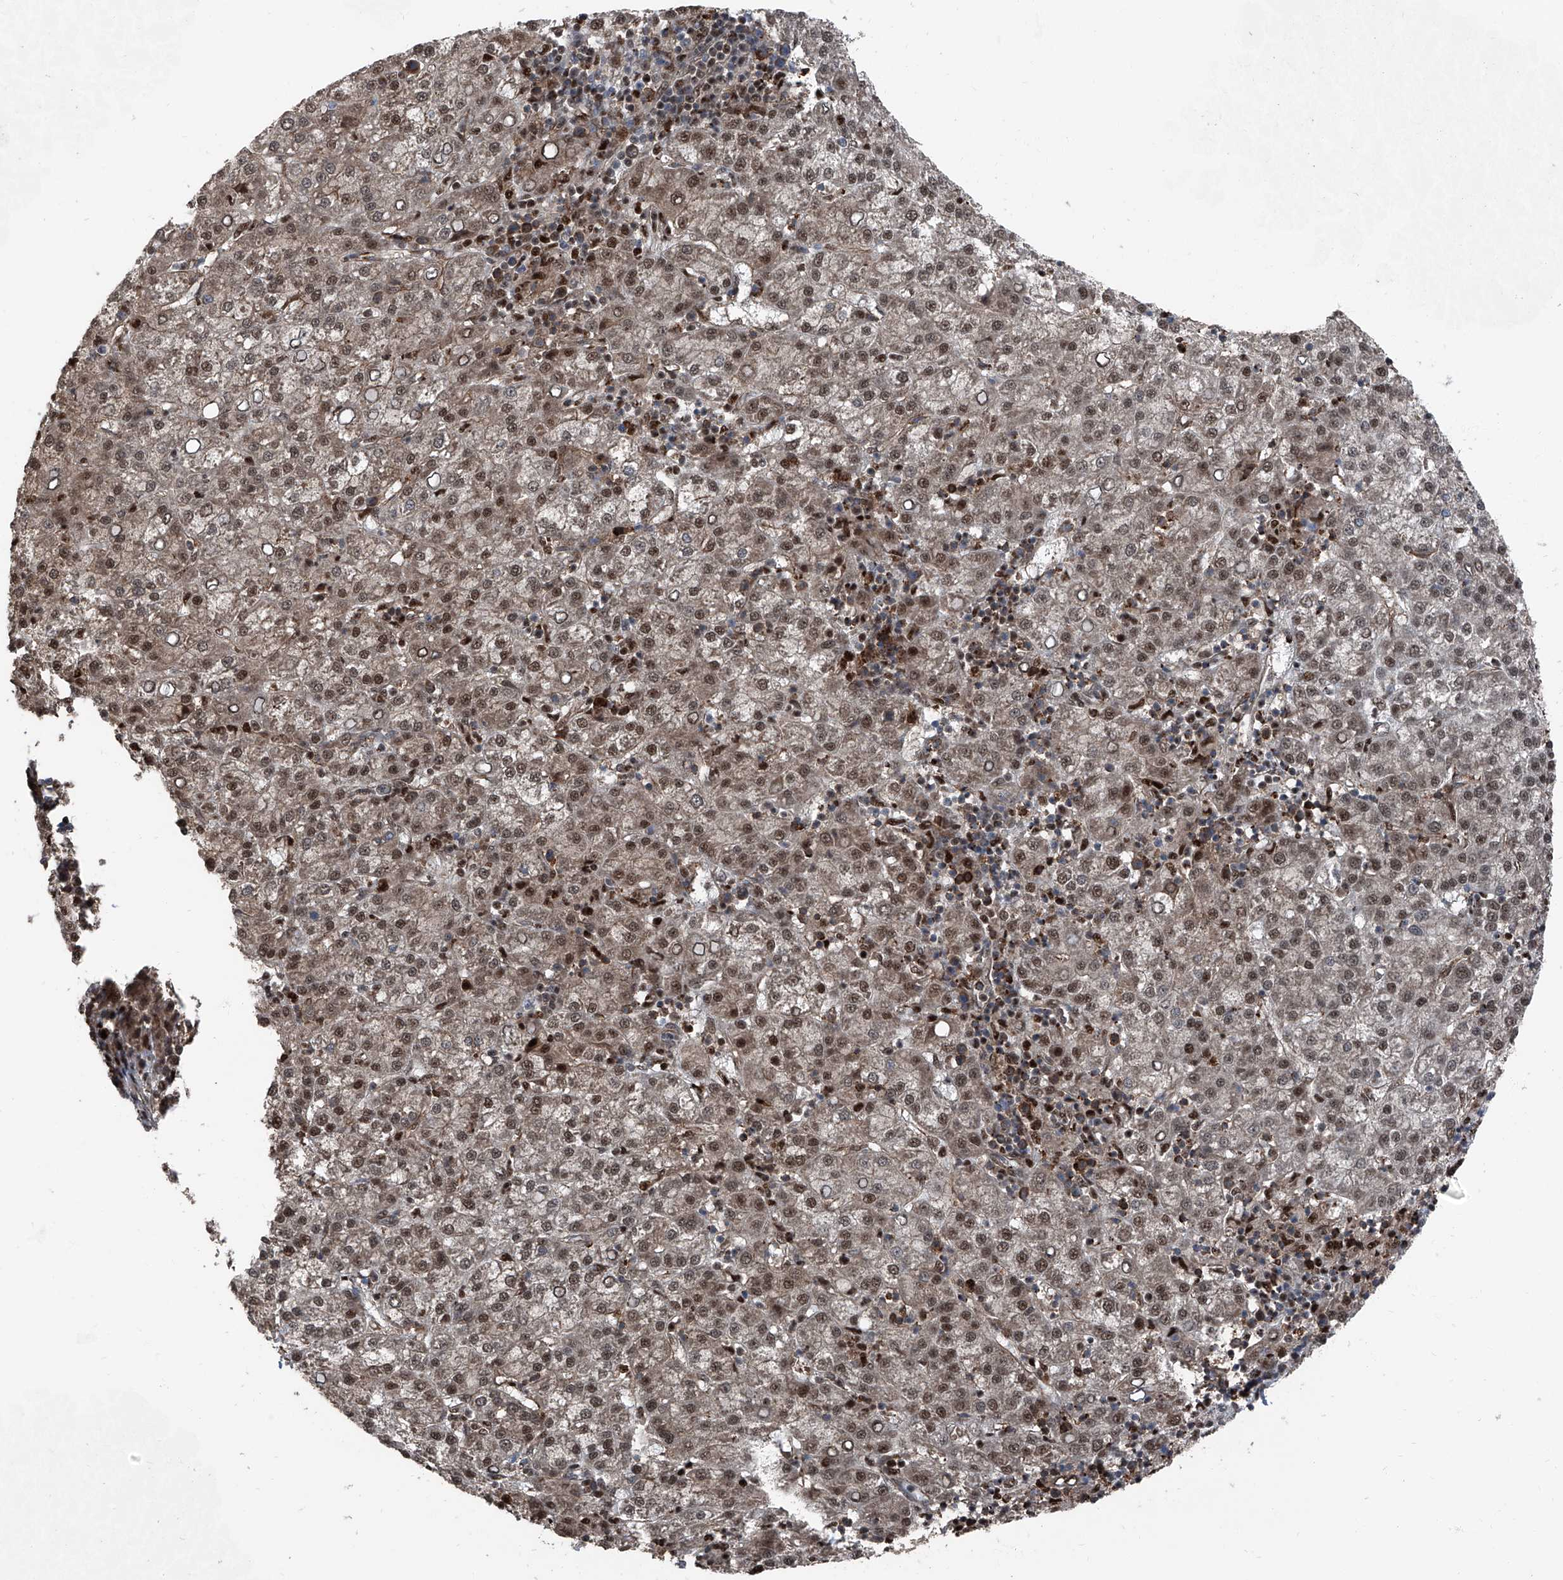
{"staining": {"intensity": "moderate", "quantity": ">75%", "location": "nuclear"}, "tissue": "liver cancer", "cell_type": "Tumor cells", "image_type": "cancer", "snomed": [{"axis": "morphology", "description": "Carcinoma, Hepatocellular, NOS"}, {"axis": "topography", "description": "Liver"}], "caption": "This is a micrograph of immunohistochemistry staining of liver cancer (hepatocellular carcinoma), which shows moderate positivity in the nuclear of tumor cells.", "gene": "FKBP5", "patient": {"sex": "female", "age": 58}}